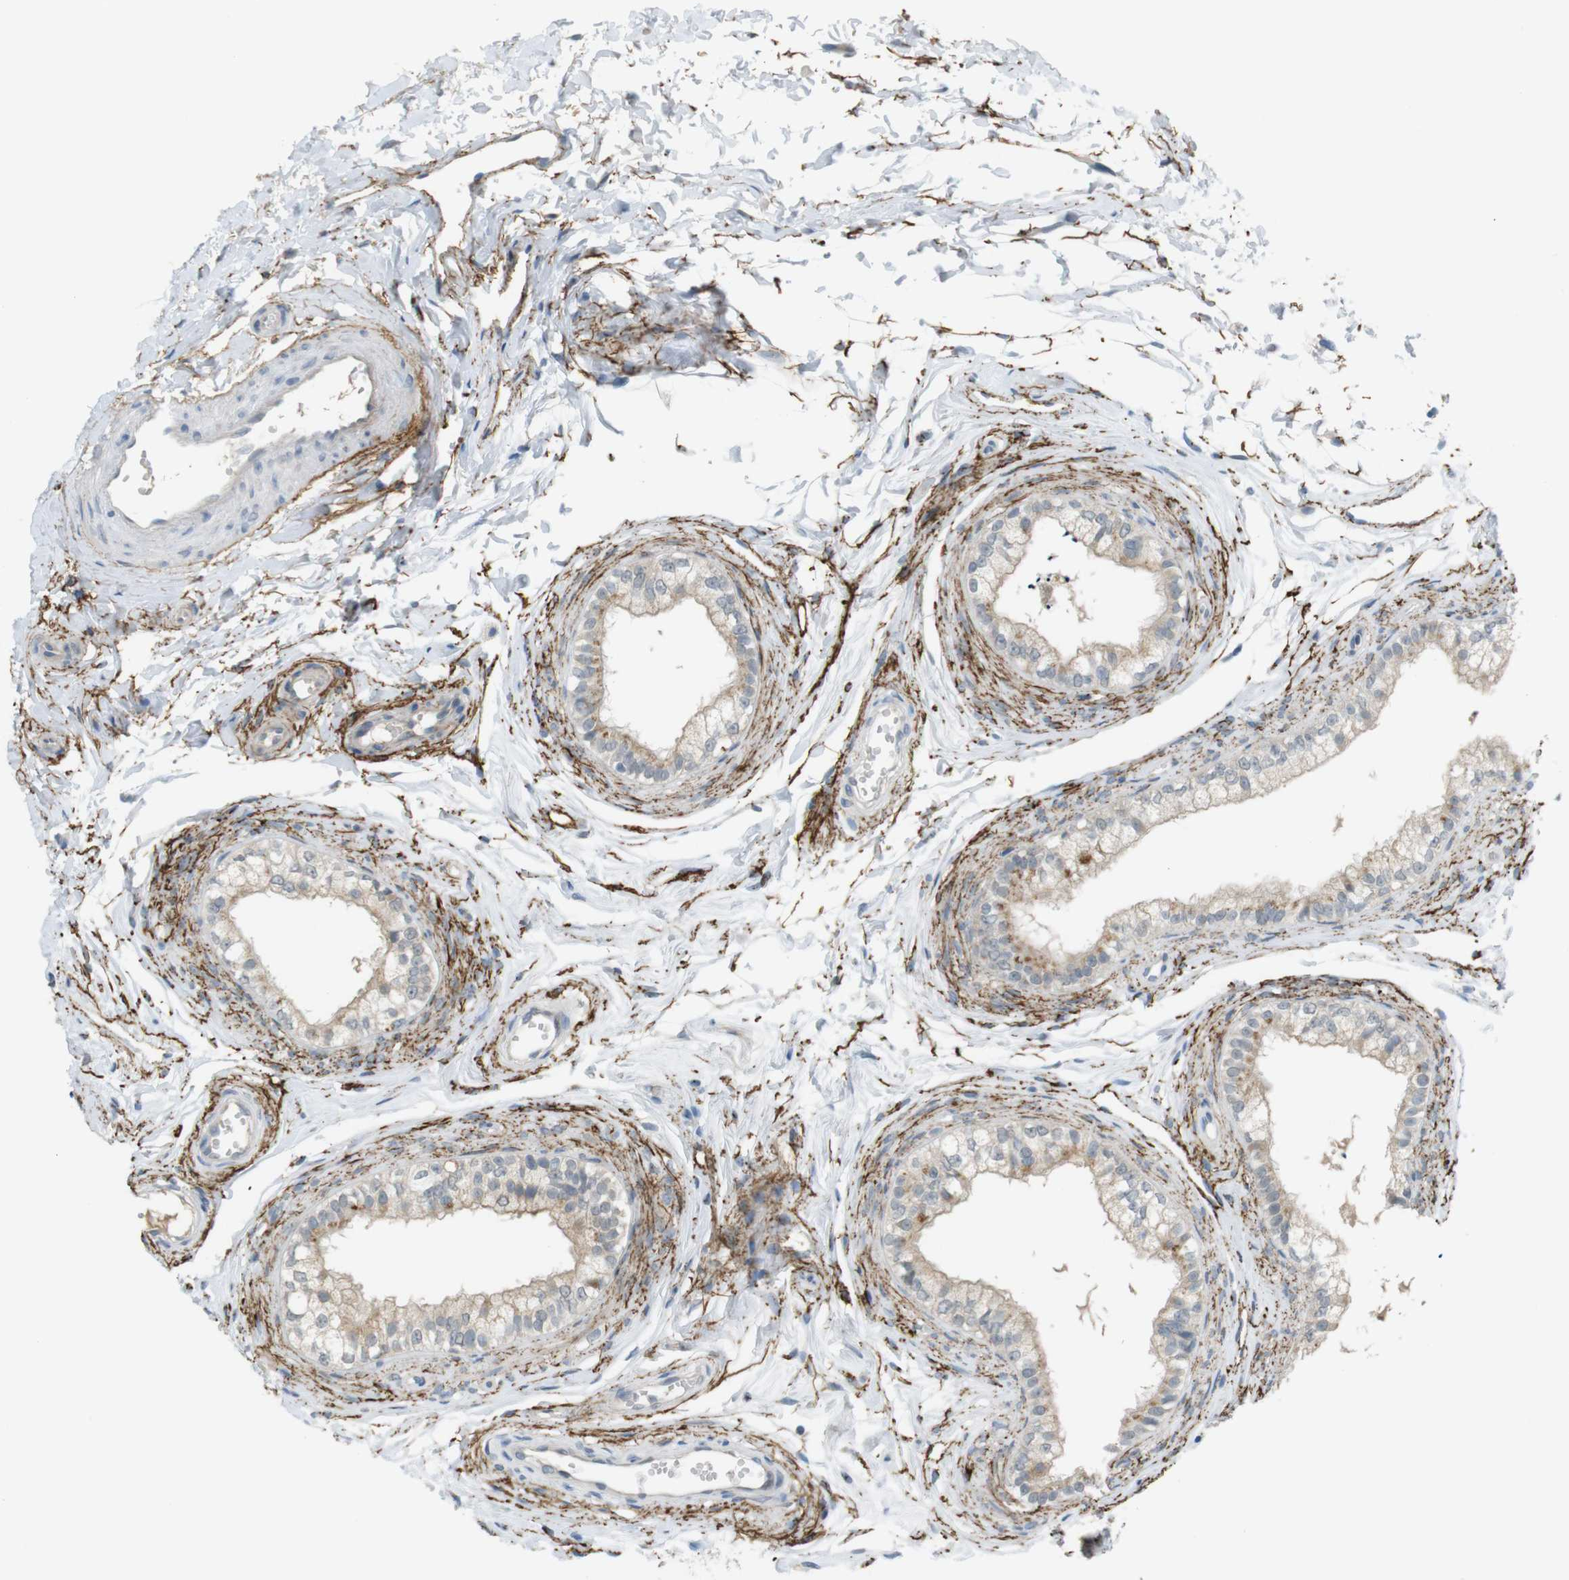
{"staining": {"intensity": "moderate", "quantity": ">75%", "location": "cytoplasmic/membranous"}, "tissue": "epididymis", "cell_type": "Glandular cells", "image_type": "normal", "snomed": [{"axis": "morphology", "description": "Normal tissue, NOS"}, {"axis": "topography", "description": "Epididymis"}], "caption": "IHC of benign human epididymis demonstrates medium levels of moderate cytoplasmic/membranous staining in about >75% of glandular cells. The protein of interest is shown in brown color, while the nuclei are stained blue.", "gene": "UGT8", "patient": {"sex": "male", "age": 56}}